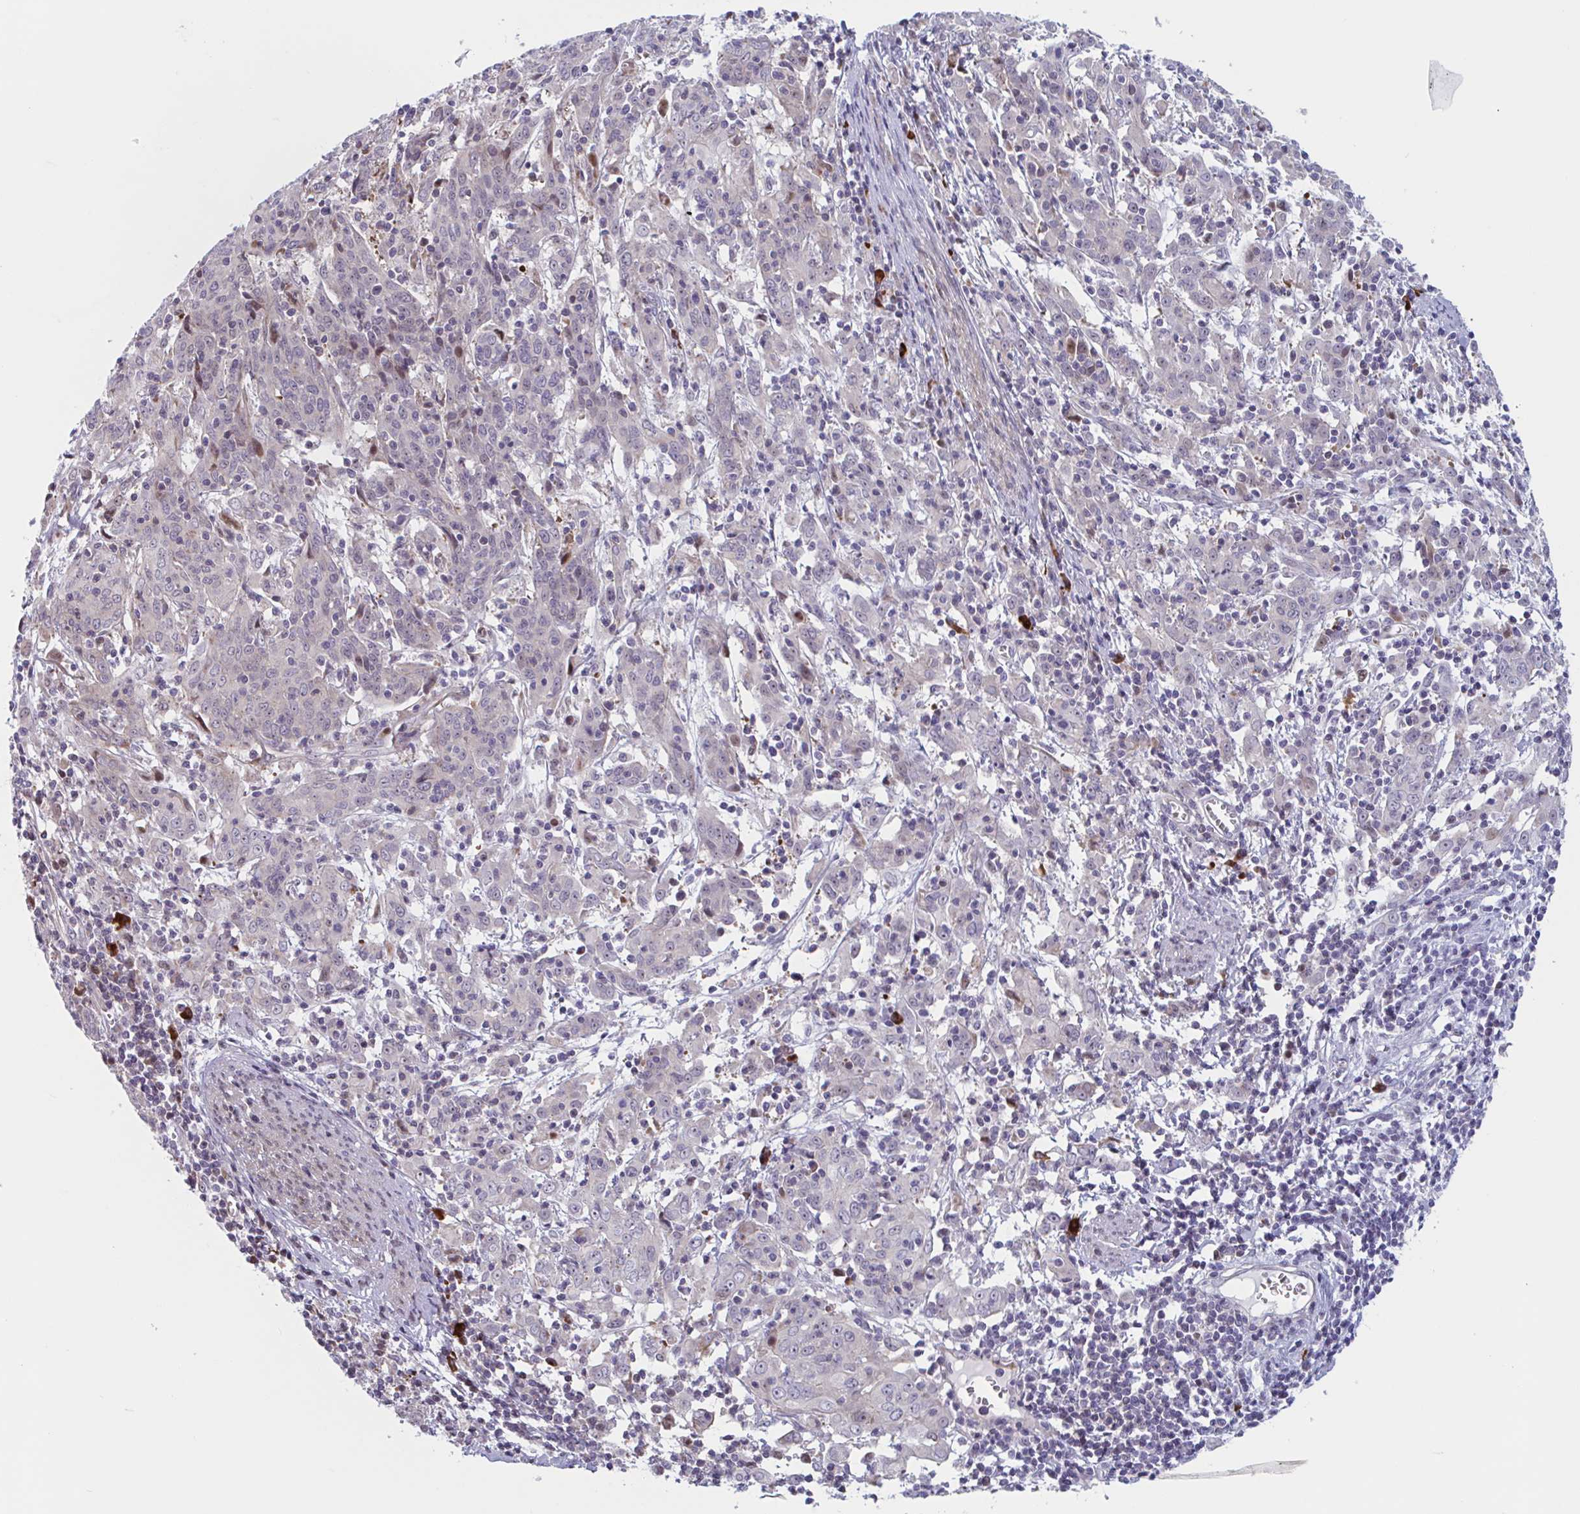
{"staining": {"intensity": "negative", "quantity": "none", "location": "none"}, "tissue": "cervical cancer", "cell_type": "Tumor cells", "image_type": "cancer", "snomed": [{"axis": "morphology", "description": "Squamous cell carcinoma, NOS"}, {"axis": "topography", "description": "Cervix"}], "caption": "A photomicrograph of cervical cancer (squamous cell carcinoma) stained for a protein exhibits no brown staining in tumor cells.", "gene": "DUXA", "patient": {"sex": "female", "age": 67}}